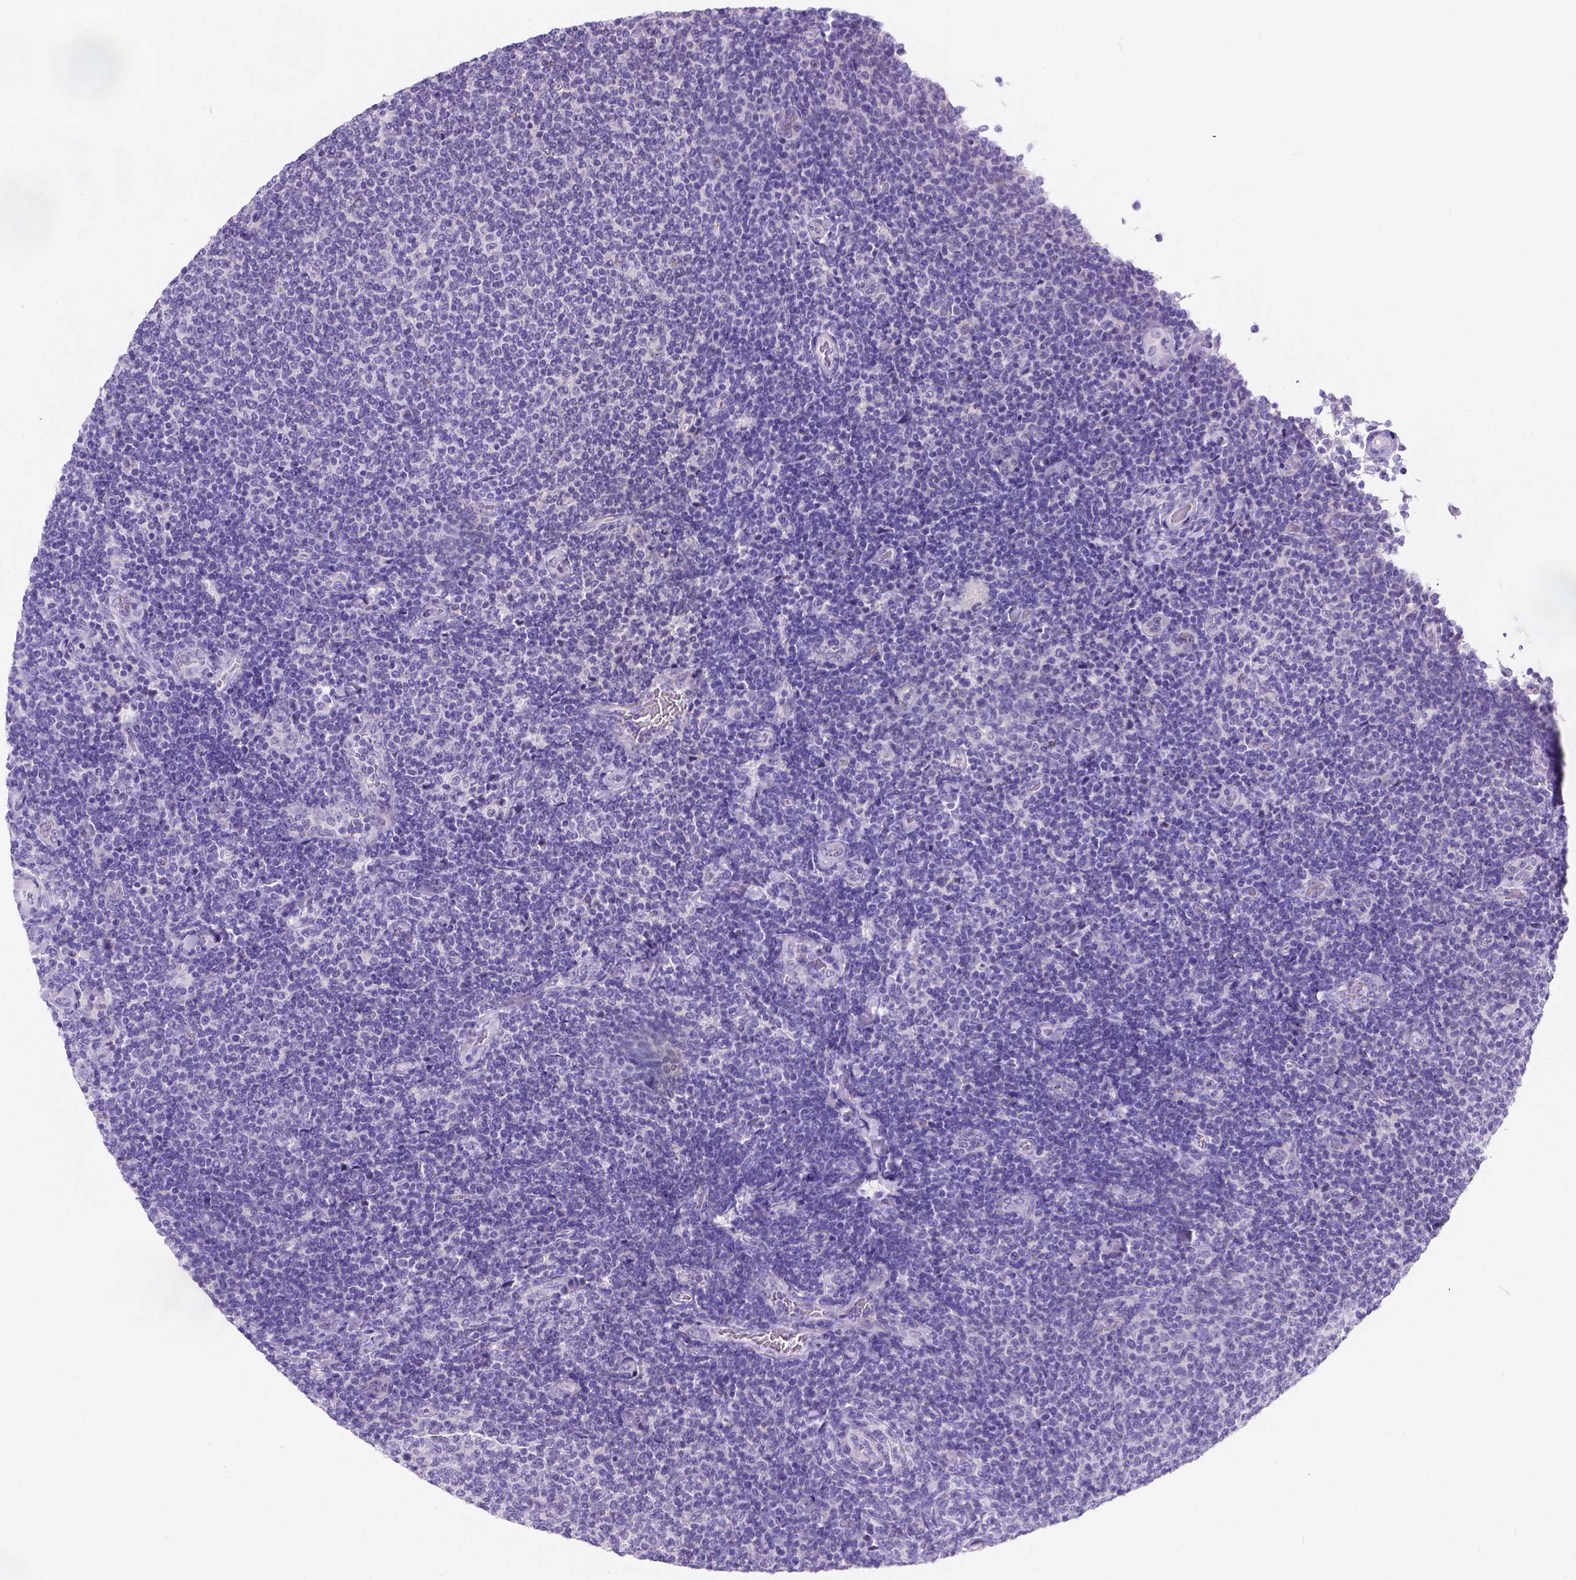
{"staining": {"intensity": "negative", "quantity": "none", "location": "none"}, "tissue": "lymphoma", "cell_type": "Tumor cells", "image_type": "cancer", "snomed": [{"axis": "morphology", "description": "Malignant lymphoma, non-Hodgkin's type, Low grade"}, {"axis": "topography", "description": "Lymph node"}], "caption": "Human malignant lymphoma, non-Hodgkin's type (low-grade) stained for a protein using IHC shows no staining in tumor cells.", "gene": "PHF7", "patient": {"sex": "male", "age": 52}}